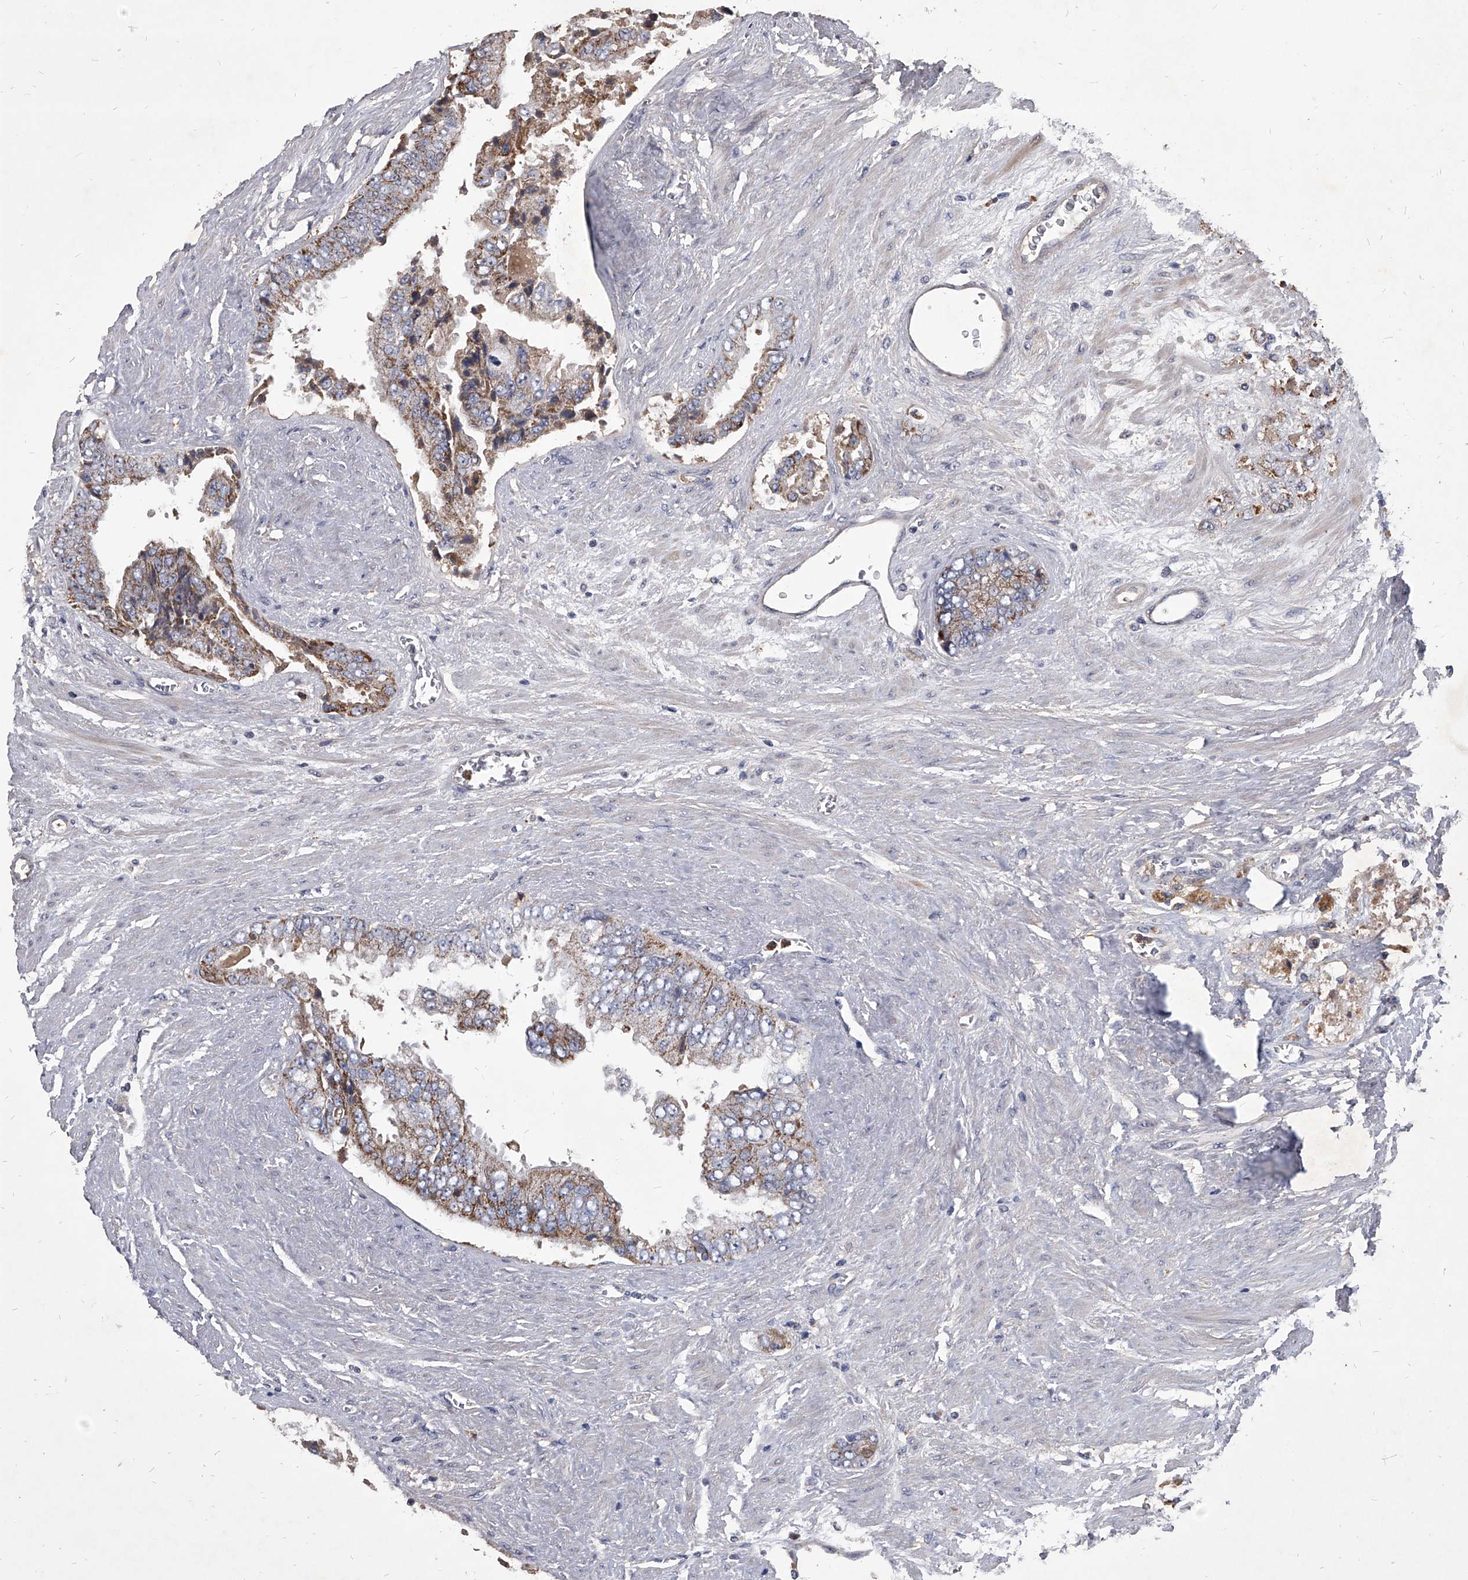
{"staining": {"intensity": "moderate", "quantity": "<25%", "location": "cytoplasmic/membranous"}, "tissue": "prostate cancer", "cell_type": "Tumor cells", "image_type": "cancer", "snomed": [{"axis": "morphology", "description": "Adenocarcinoma, High grade"}, {"axis": "topography", "description": "Prostate"}], "caption": "This histopathology image exhibits immunohistochemistry (IHC) staining of prostate cancer (adenocarcinoma (high-grade)), with low moderate cytoplasmic/membranous positivity in about <25% of tumor cells.", "gene": "NRP1", "patient": {"sex": "male", "age": 58}}